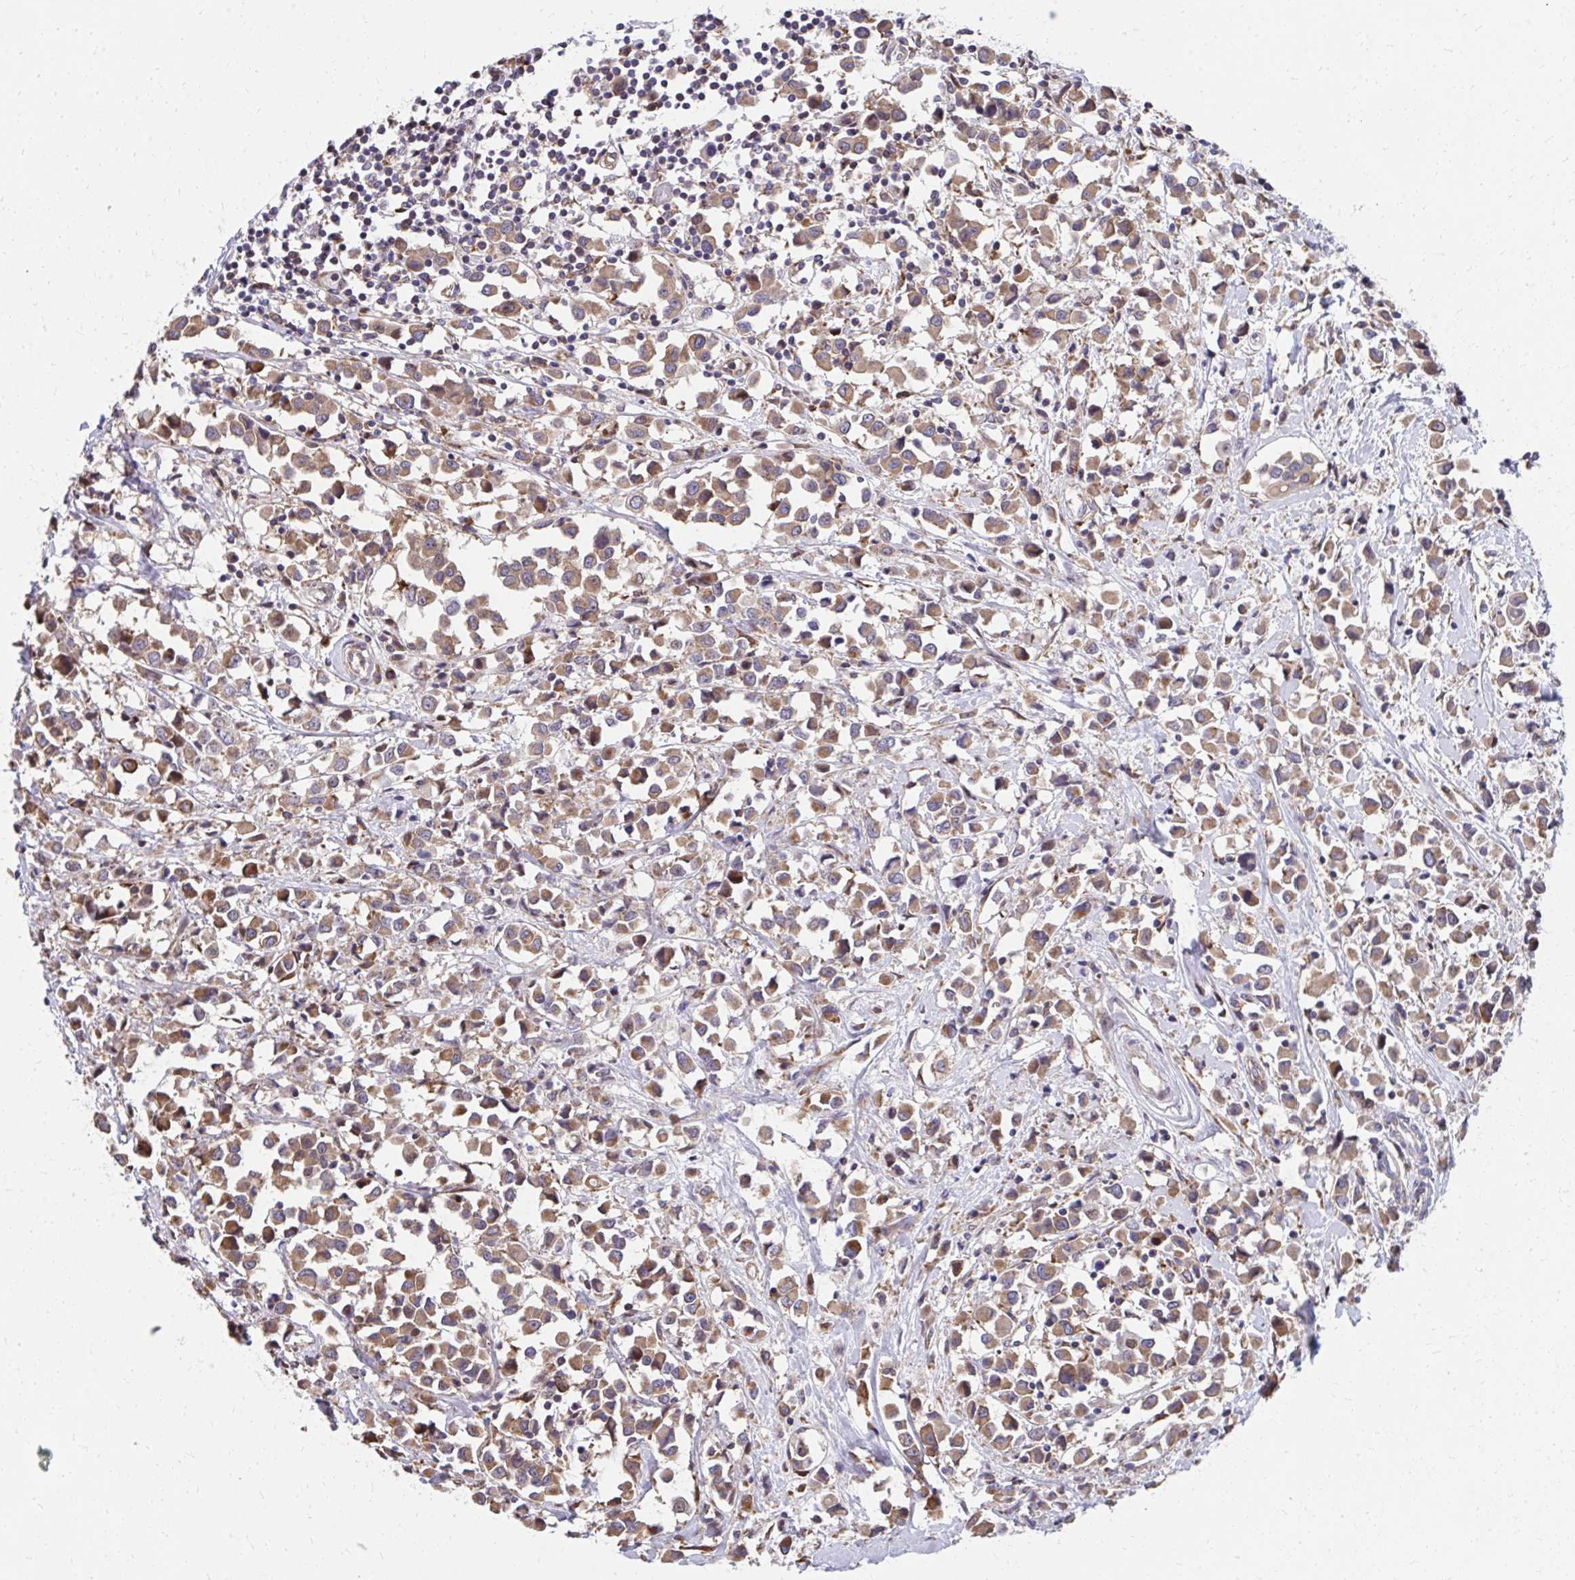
{"staining": {"intensity": "moderate", "quantity": ">75%", "location": "cytoplasmic/membranous"}, "tissue": "breast cancer", "cell_type": "Tumor cells", "image_type": "cancer", "snomed": [{"axis": "morphology", "description": "Duct carcinoma"}, {"axis": "topography", "description": "Breast"}], "caption": "This is an image of IHC staining of breast infiltrating ductal carcinoma, which shows moderate staining in the cytoplasmic/membranous of tumor cells.", "gene": "ZNF778", "patient": {"sex": "female", "age": 61}}